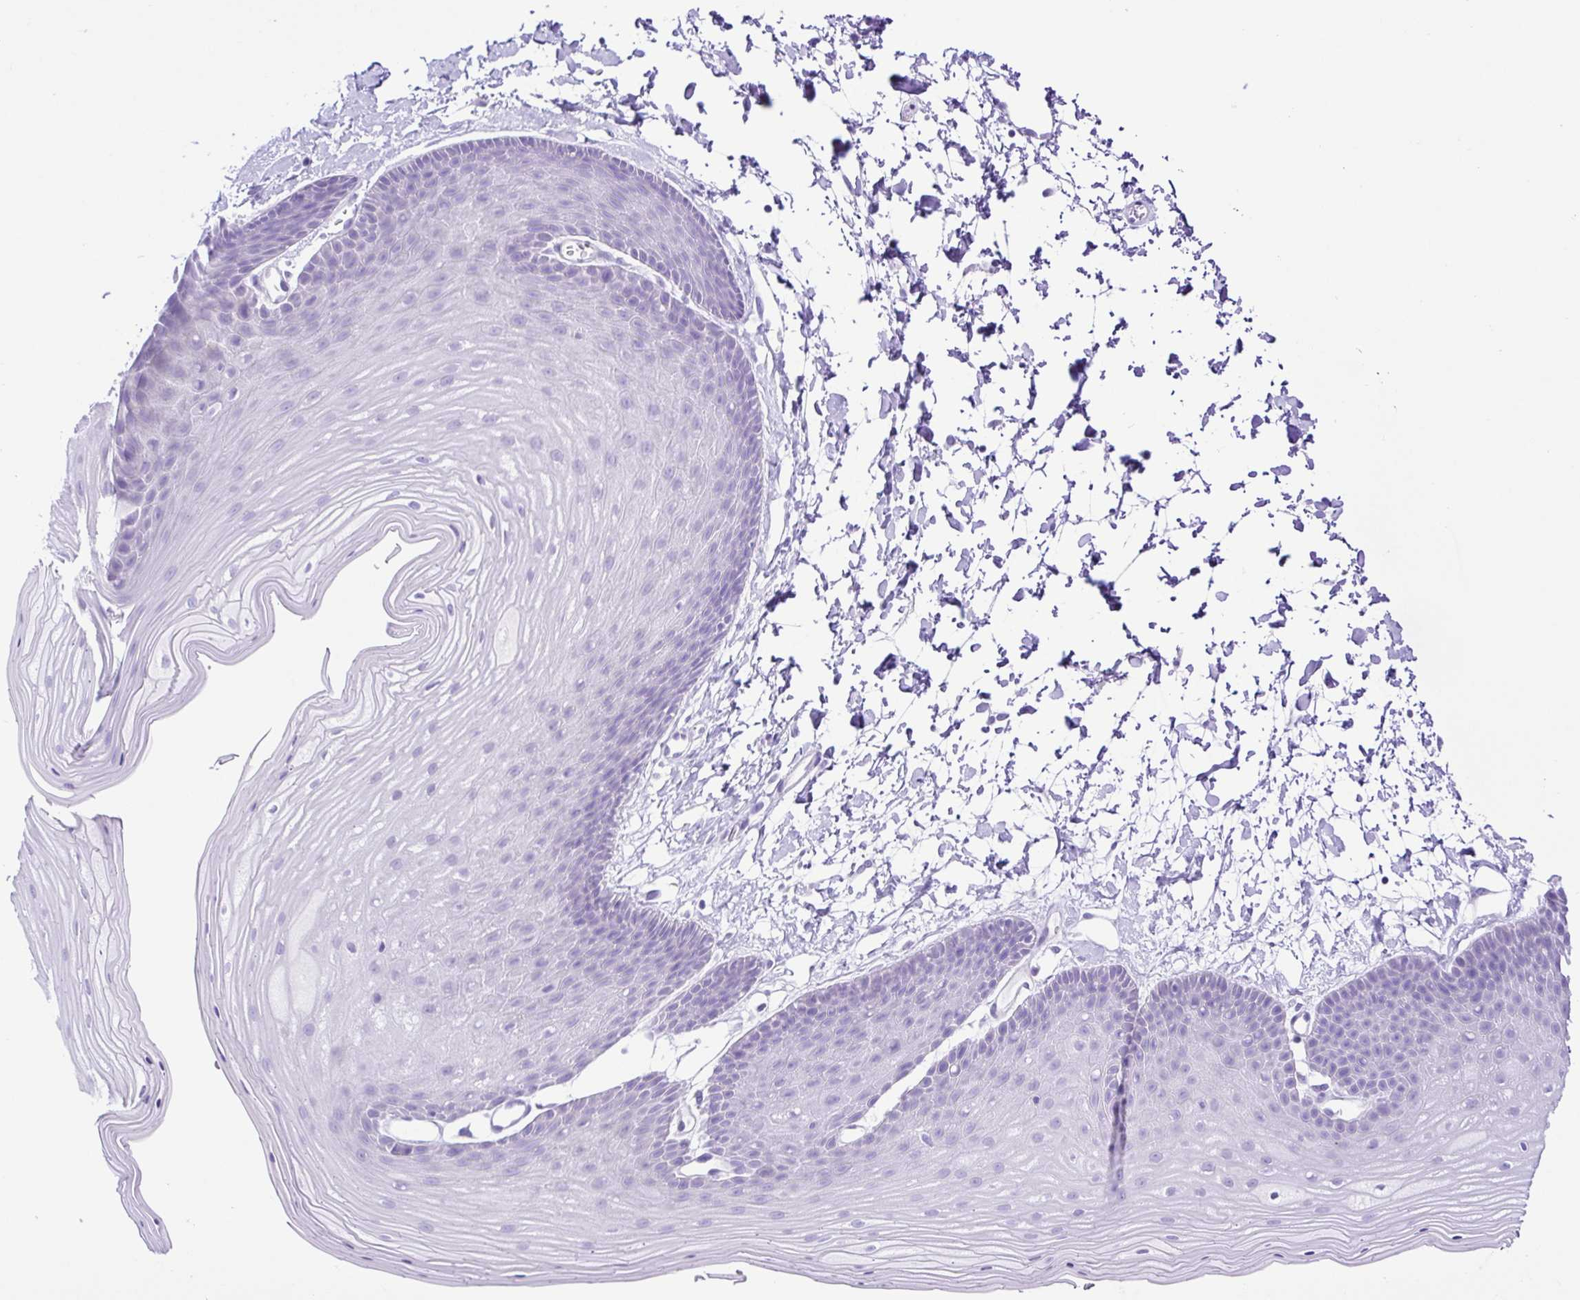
{"staining": {"intensity": "negative", "quantity": "none", "location": "none"}, "tissue": "skin", "cell_type": "Epidermal cells", "image_type": "normal", "snomed": [{"axis": "morphology", "description": "Normal tissue, NOS"}, {"axis": "topography", "description": "Anal"}], "caption": "A histopathology image of skin stained for a protein exhibits no brown staining in epidermal cells. (IHC, brightfield microscopy, high magnification).", "gene": "SYT1", "patient": {"sex": "male", "age": 53}}